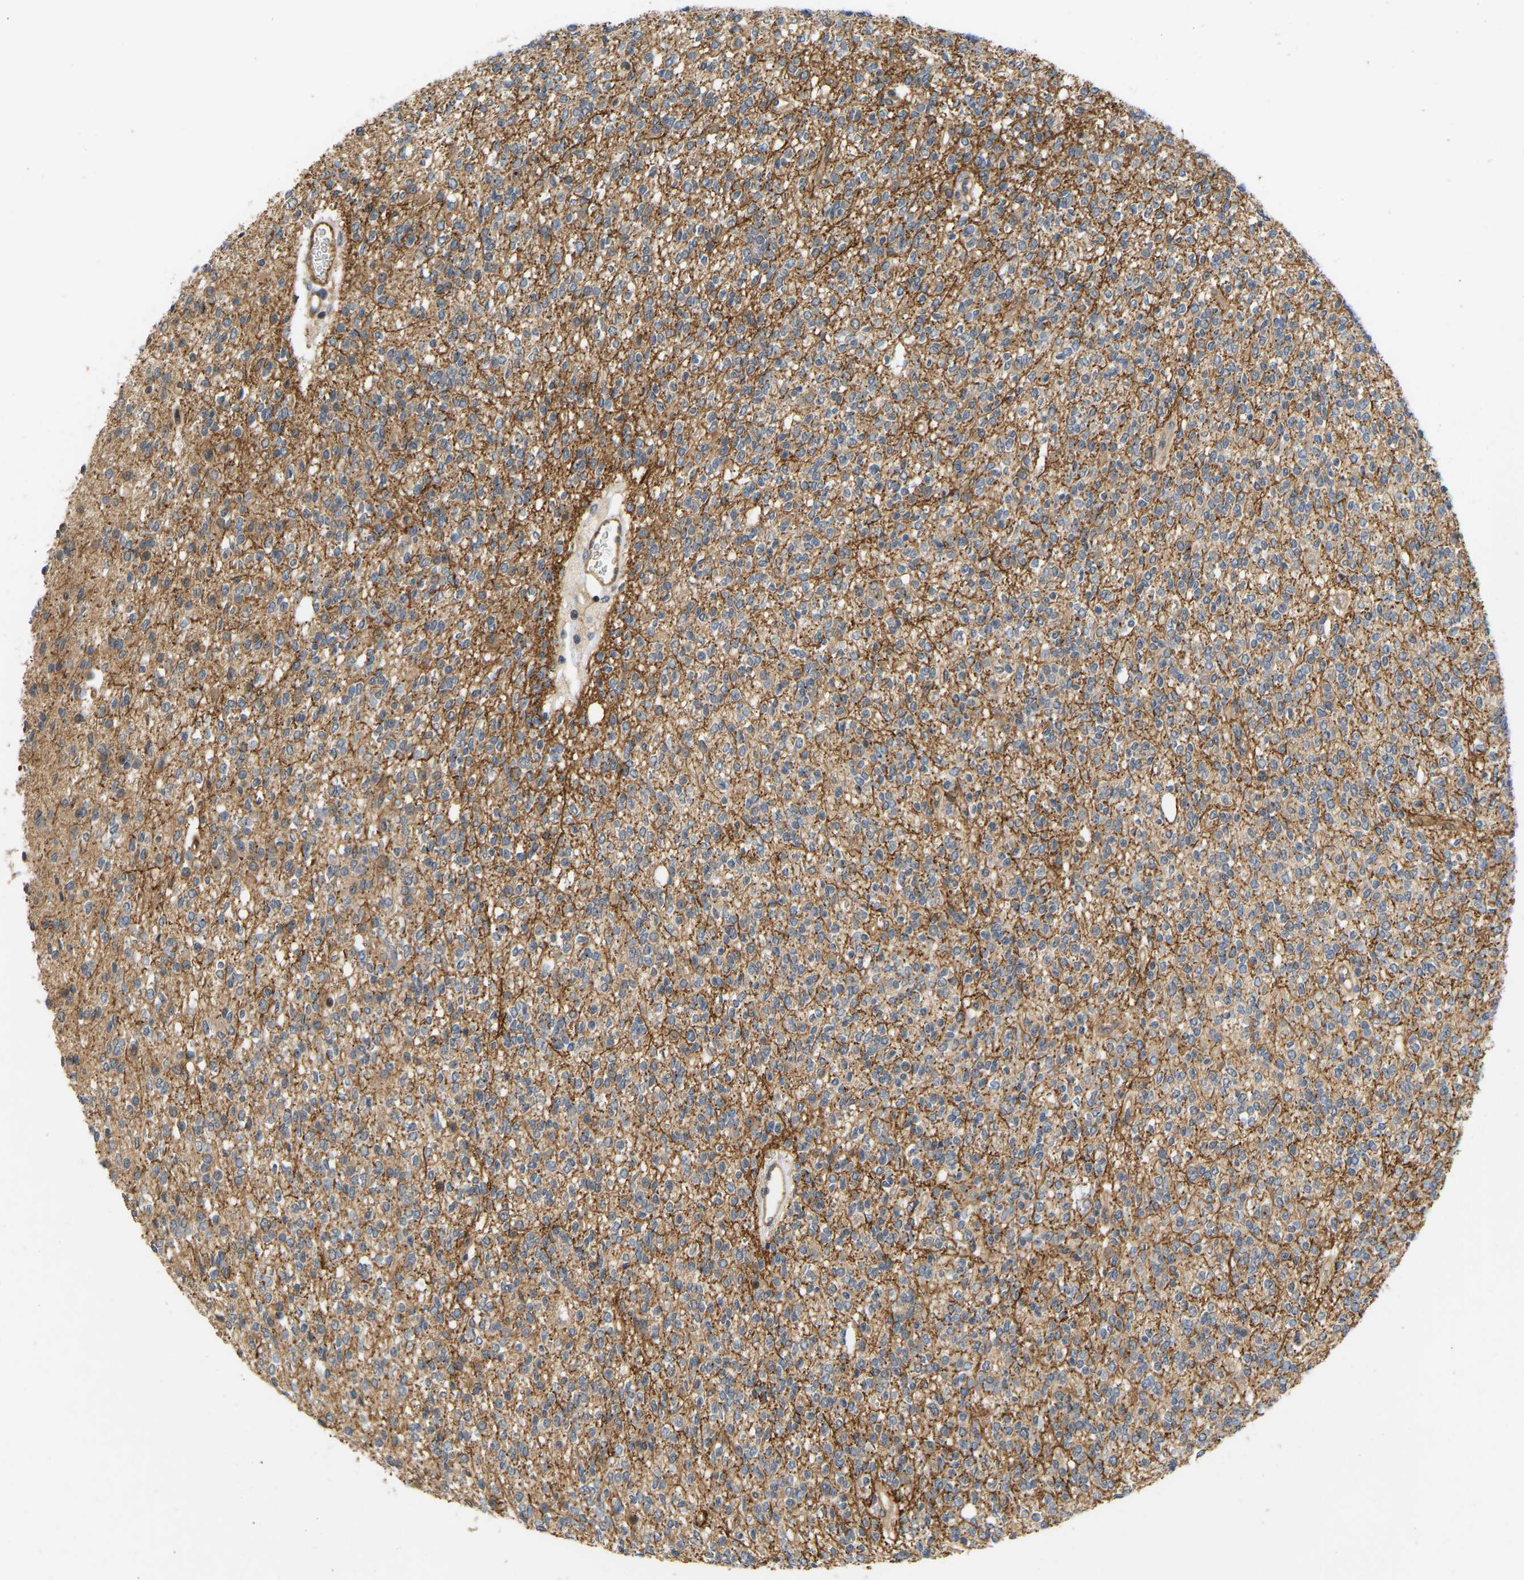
{"staining": {"intensity": "weak", "quantity": "<25%", "location": "cytoplasmic/membranous"}, "tissue": "glioma", "cell_type": "Tumor cells", "image_type": "cancer", "snomed": [{"axis": "morphology", "description": "Glioma, malignant, High grade"}, {"axis": "topography", "description": "Brain"}], "caption": "Immunohistochemical staining of glioma exhibits no significant expression in tumor cells.", "gene": "LIMK2", "patient": {"sex": "male", "age": 34}}